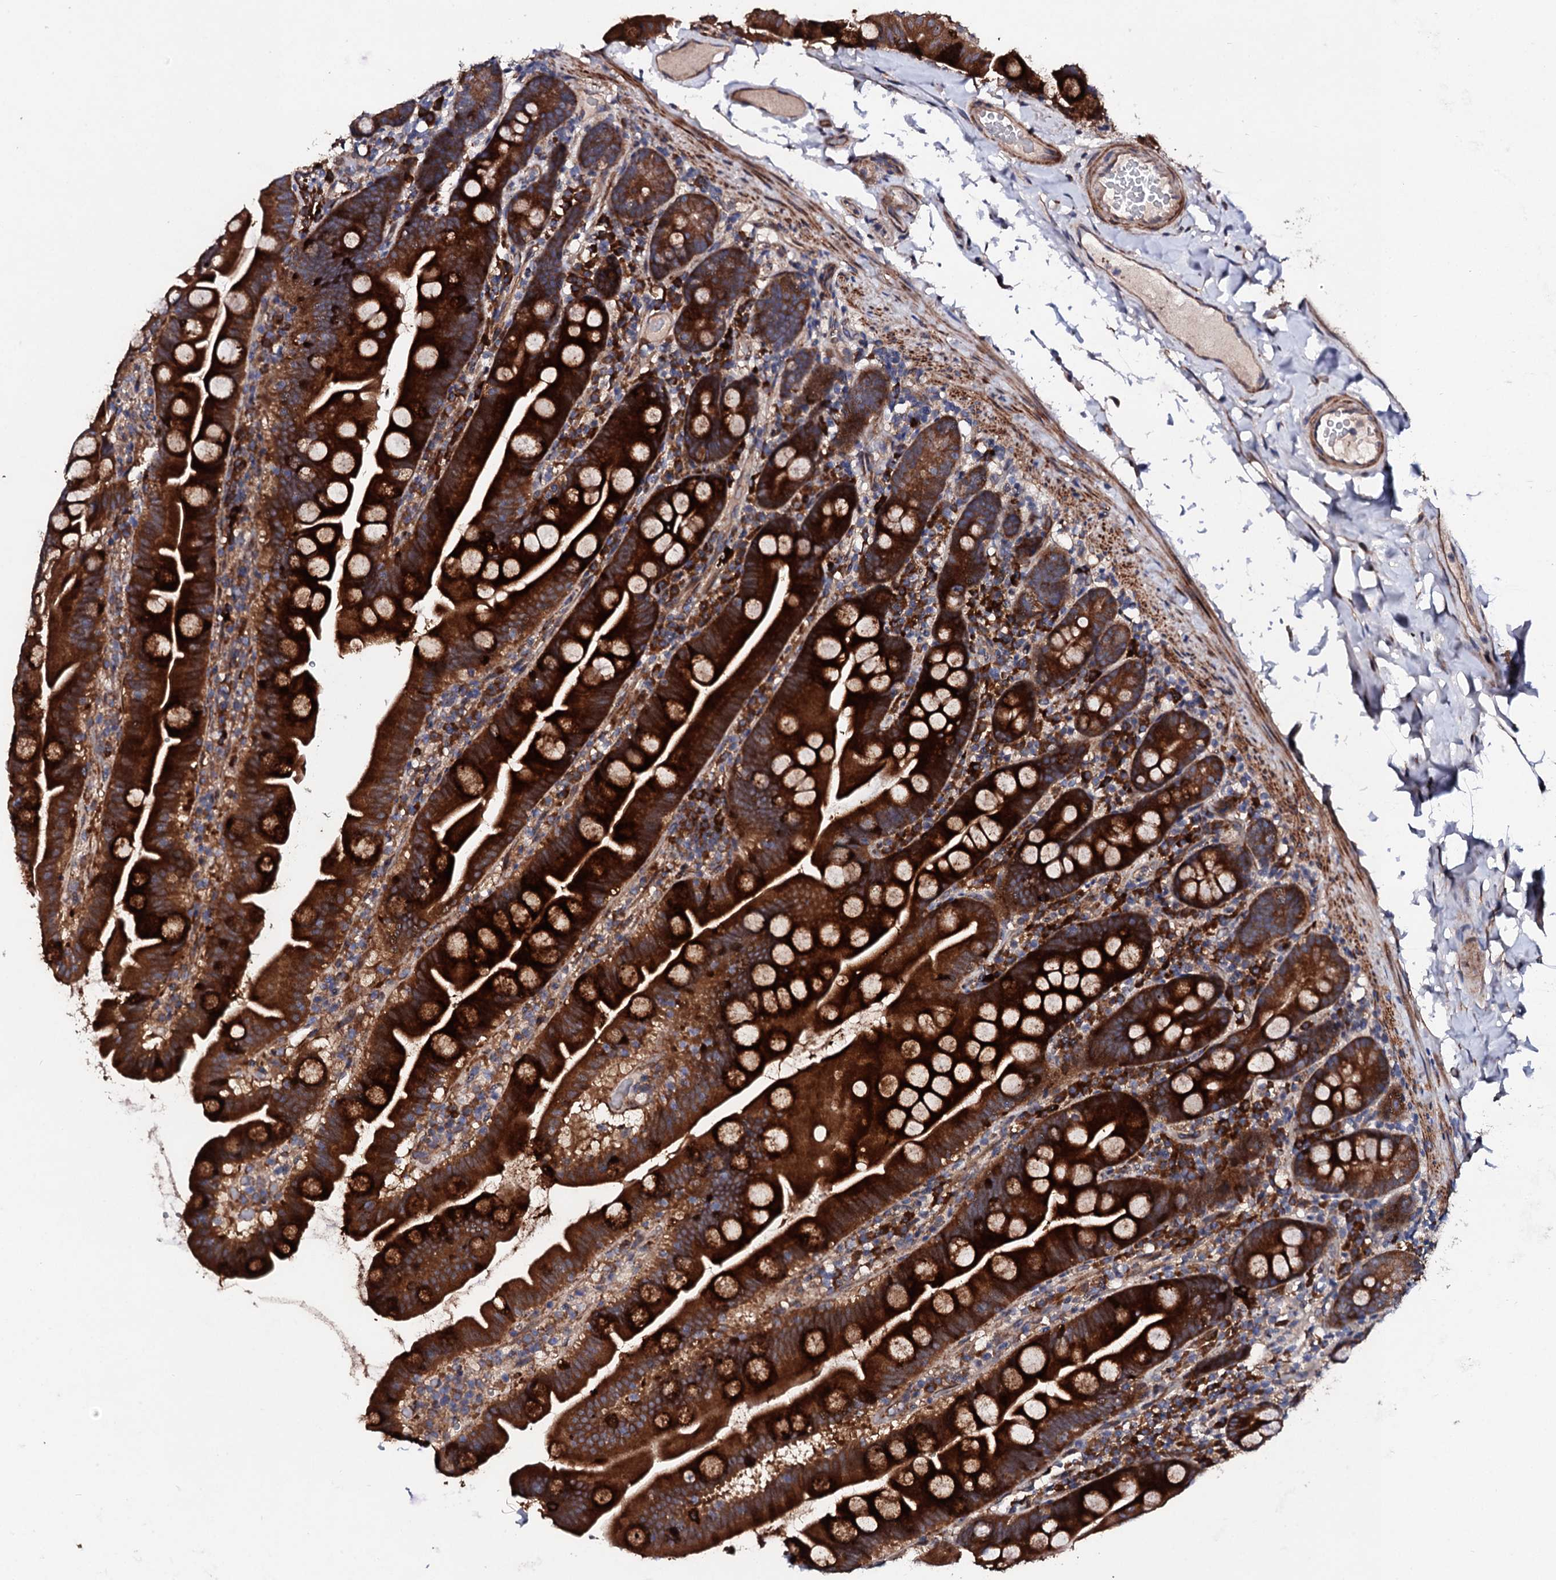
{"staining": {"intensity": "strong", "quantity": ">75%", "location": "cytoplasmic/membranous"}, "tissue": "small intestine", "cell_type": "Glandular cells", "image_type": "normal", "snomed": [{"axis": "morphology", "description": "Normal tissue, NOS"}, {"axis": "topography", "description": "Small intestine"}], "caption": "Small intestine stained with DAB (3,3'-diaminobenzidine) immunohistochemistry (IHC) exhibits high levels of strong cytoplasmic/membranous positivity in approximately >75% of glandular cells.", "gene": "LIPT2", "patient": {"sex": "female", "age": 68}}